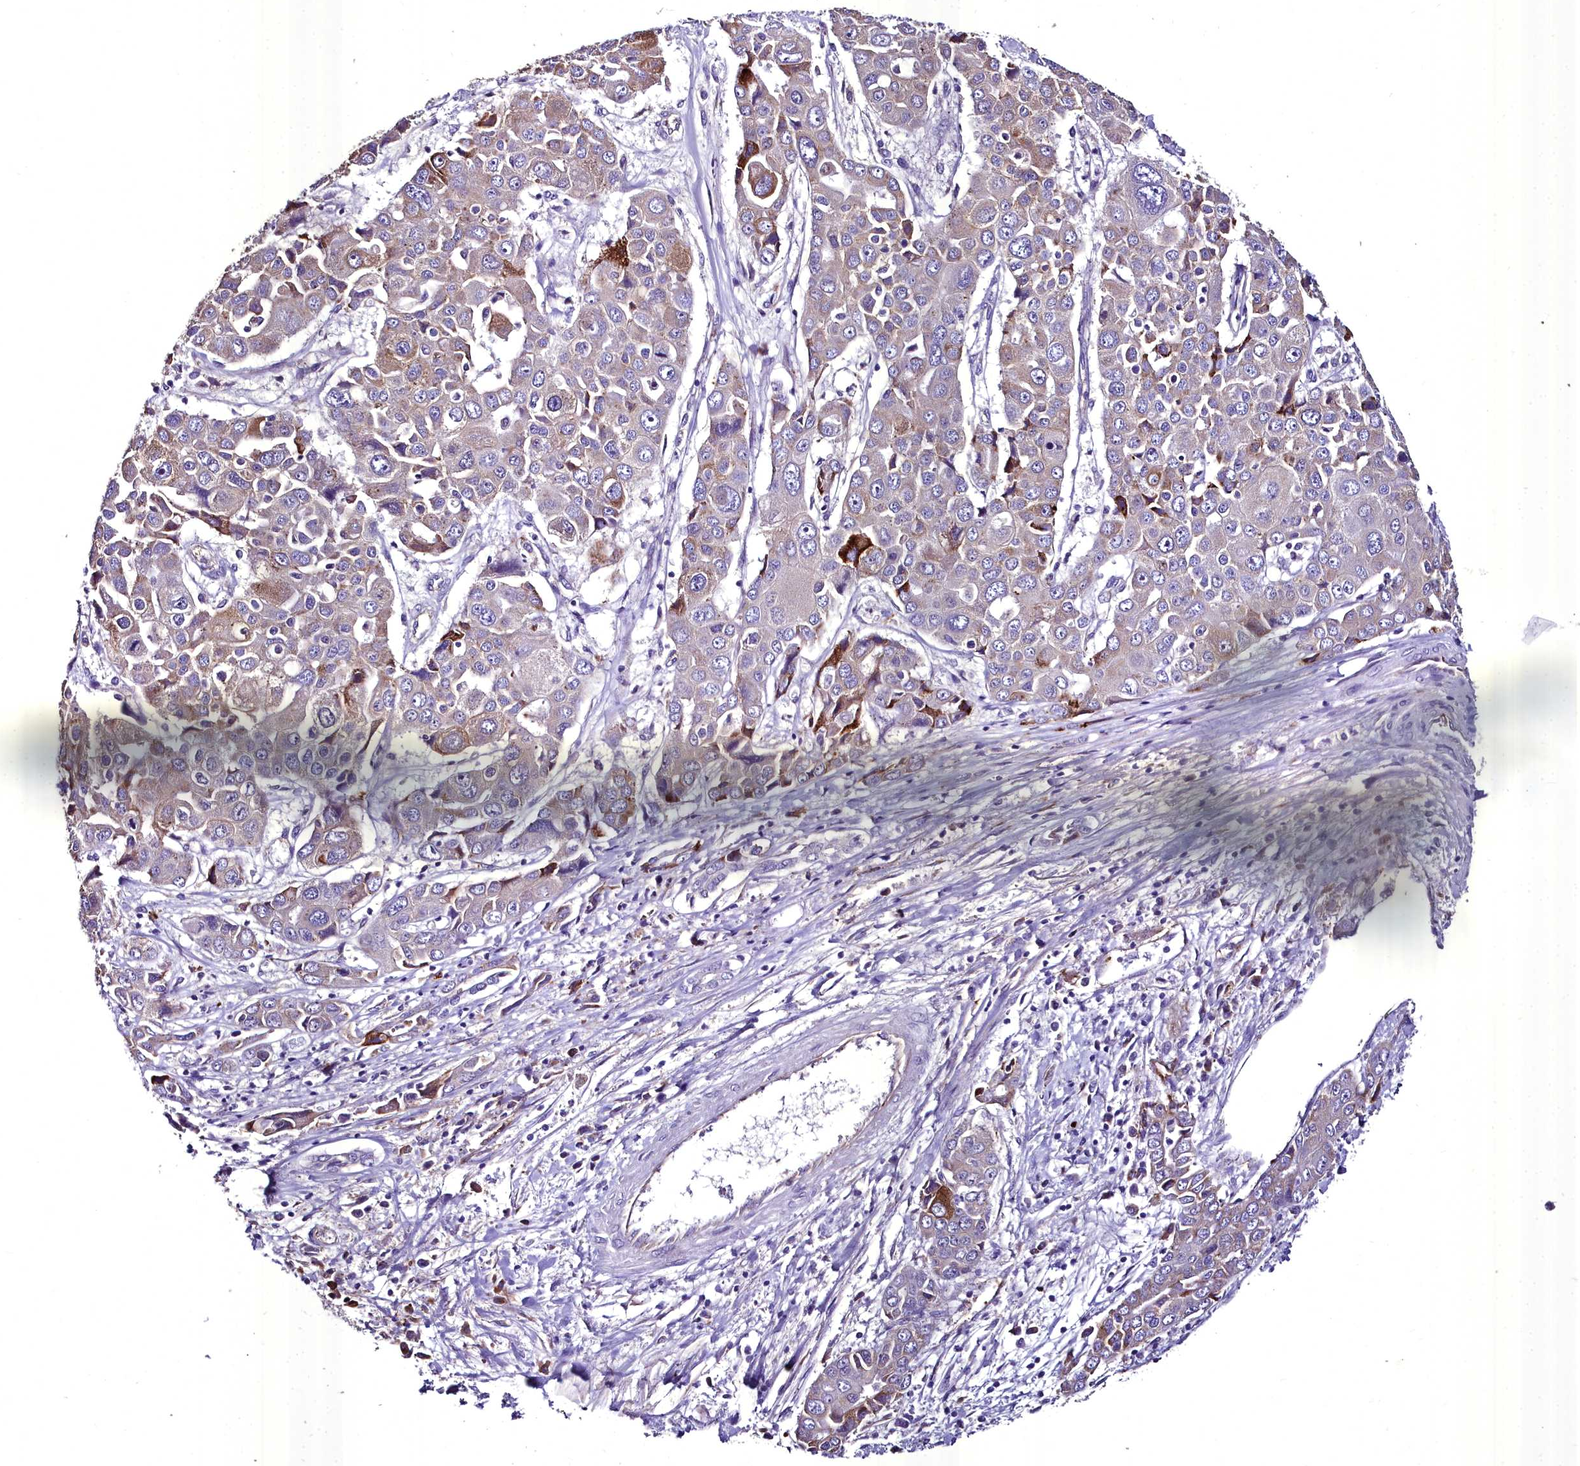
{"staining": {"intensity": "moderate", "quantity": "<25%", "location": "cytoplasmic/membranous"}, "tissue": "liver cancer", "cell_type": "Tumor cells", "image_type": "cancer", "snomed": [{"axis": "morphology", "description": "Cholangiocarcinoma"}, {"axis": "topography", "description": "Liver"}], "caption": "Immunohistochemistry staining of liver cancer (cholangiocarcinoma), which exhibits low levels of moderate cytoplasmic/membranous expression in approximately <25% of tumor cells indicating moderate cytoplasmic/membranous protein expression. The staining was performed using DAB (3,3'-diaminobenzidine) (brown) for protein detection and nuclei were counterstained in hematoxylin (blue).", "gene": "MS4A18", "patient": {"sex": "male", "age": 67}}